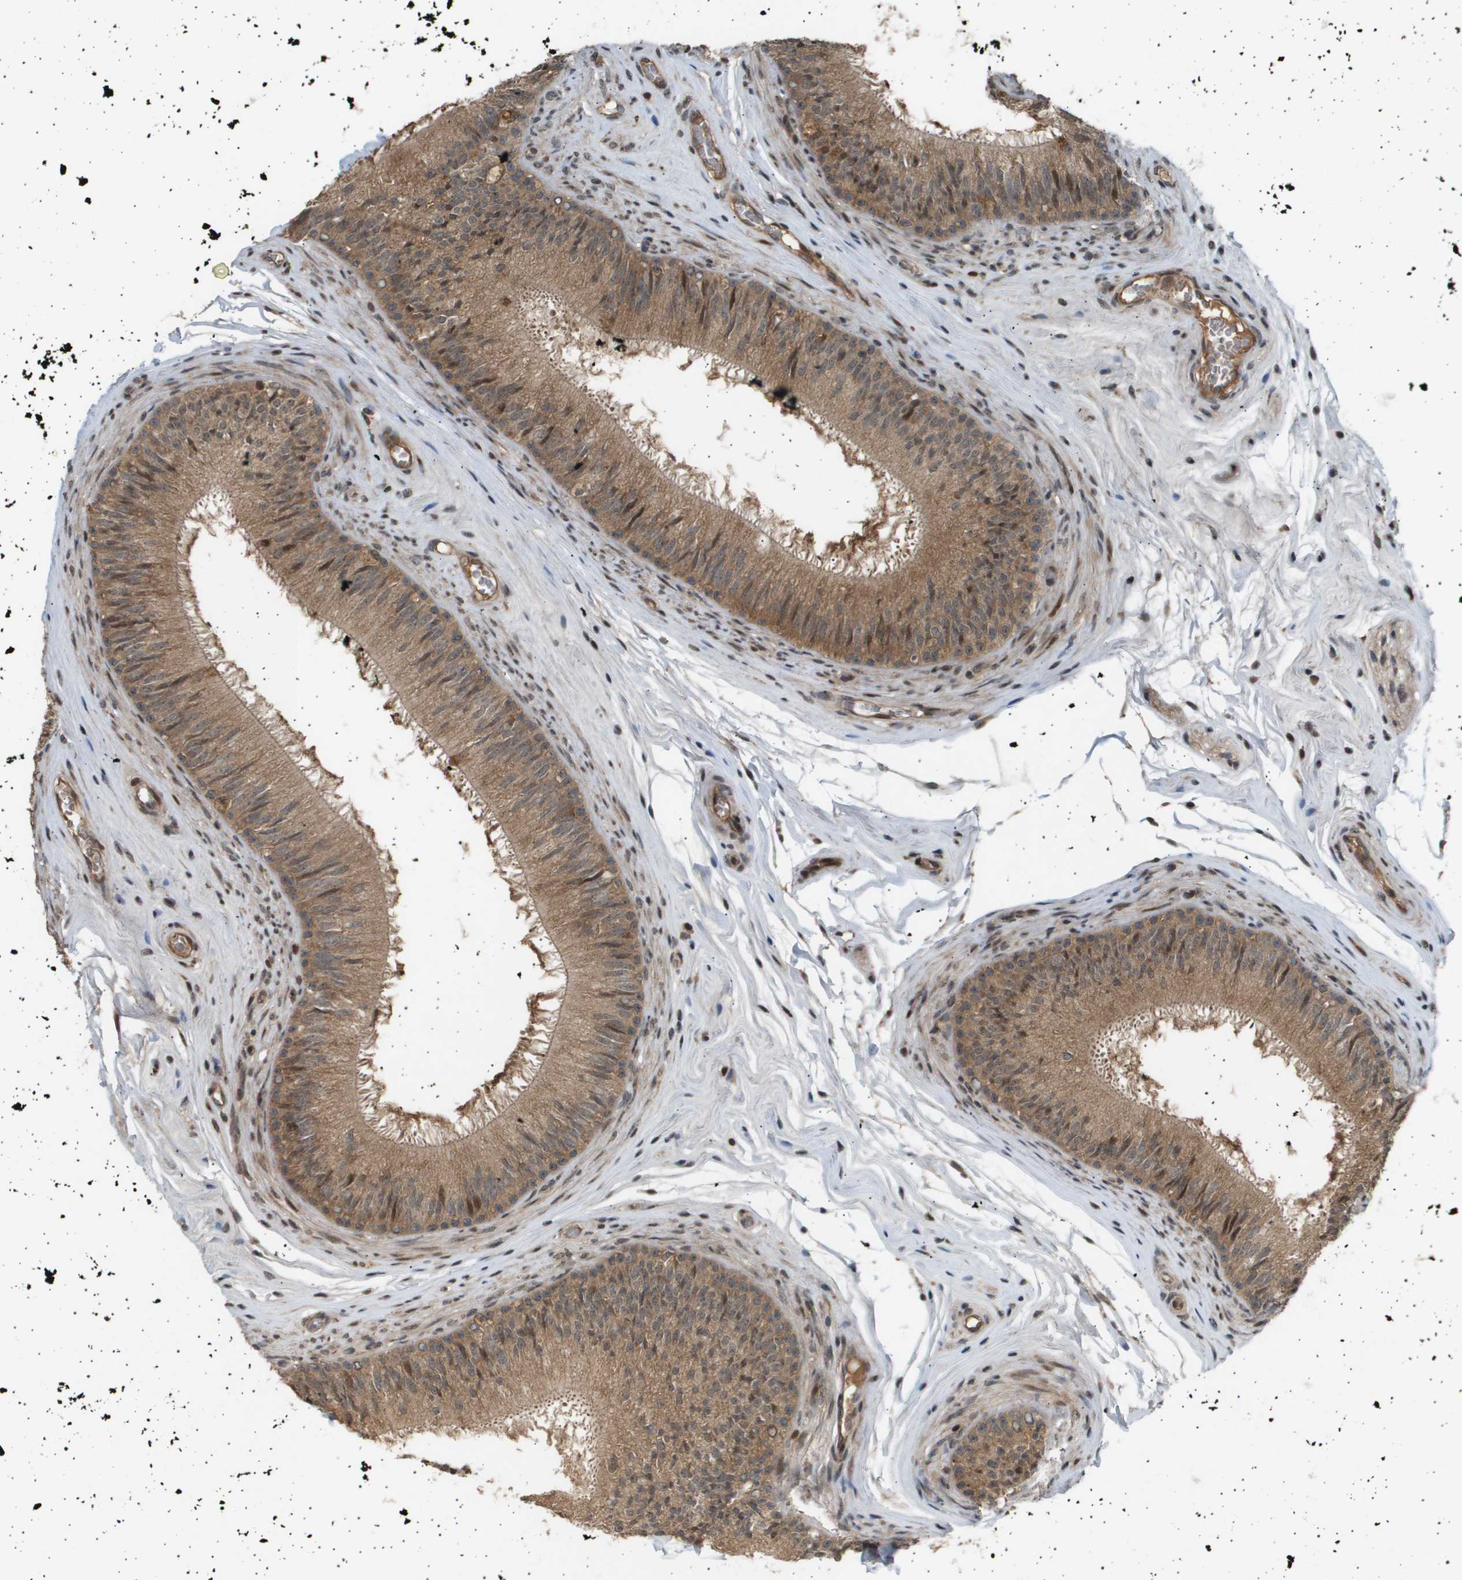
{"staining": {"intensity": "moderate", "quantity": ">75%", "location": "cytoplasmic/membranous"}, "tissue": "epididymis", "cell_type": "Glandular cells", "image_type": "normal", "snomed": [{"axis": "morphology", "description": "Normal tissue, NOS"}, {"axis": "topography", "description": "Testis"}, {"axis": "topography", "description": "Epididymis"}], "caption": "Protein staining reveals moderate cytoplasmic/membranous expression in about >75% of glandular cells in unremarkable epididymis.", "gene": "TNRC6A", "patient": {"sex": "male", "age": 36}}